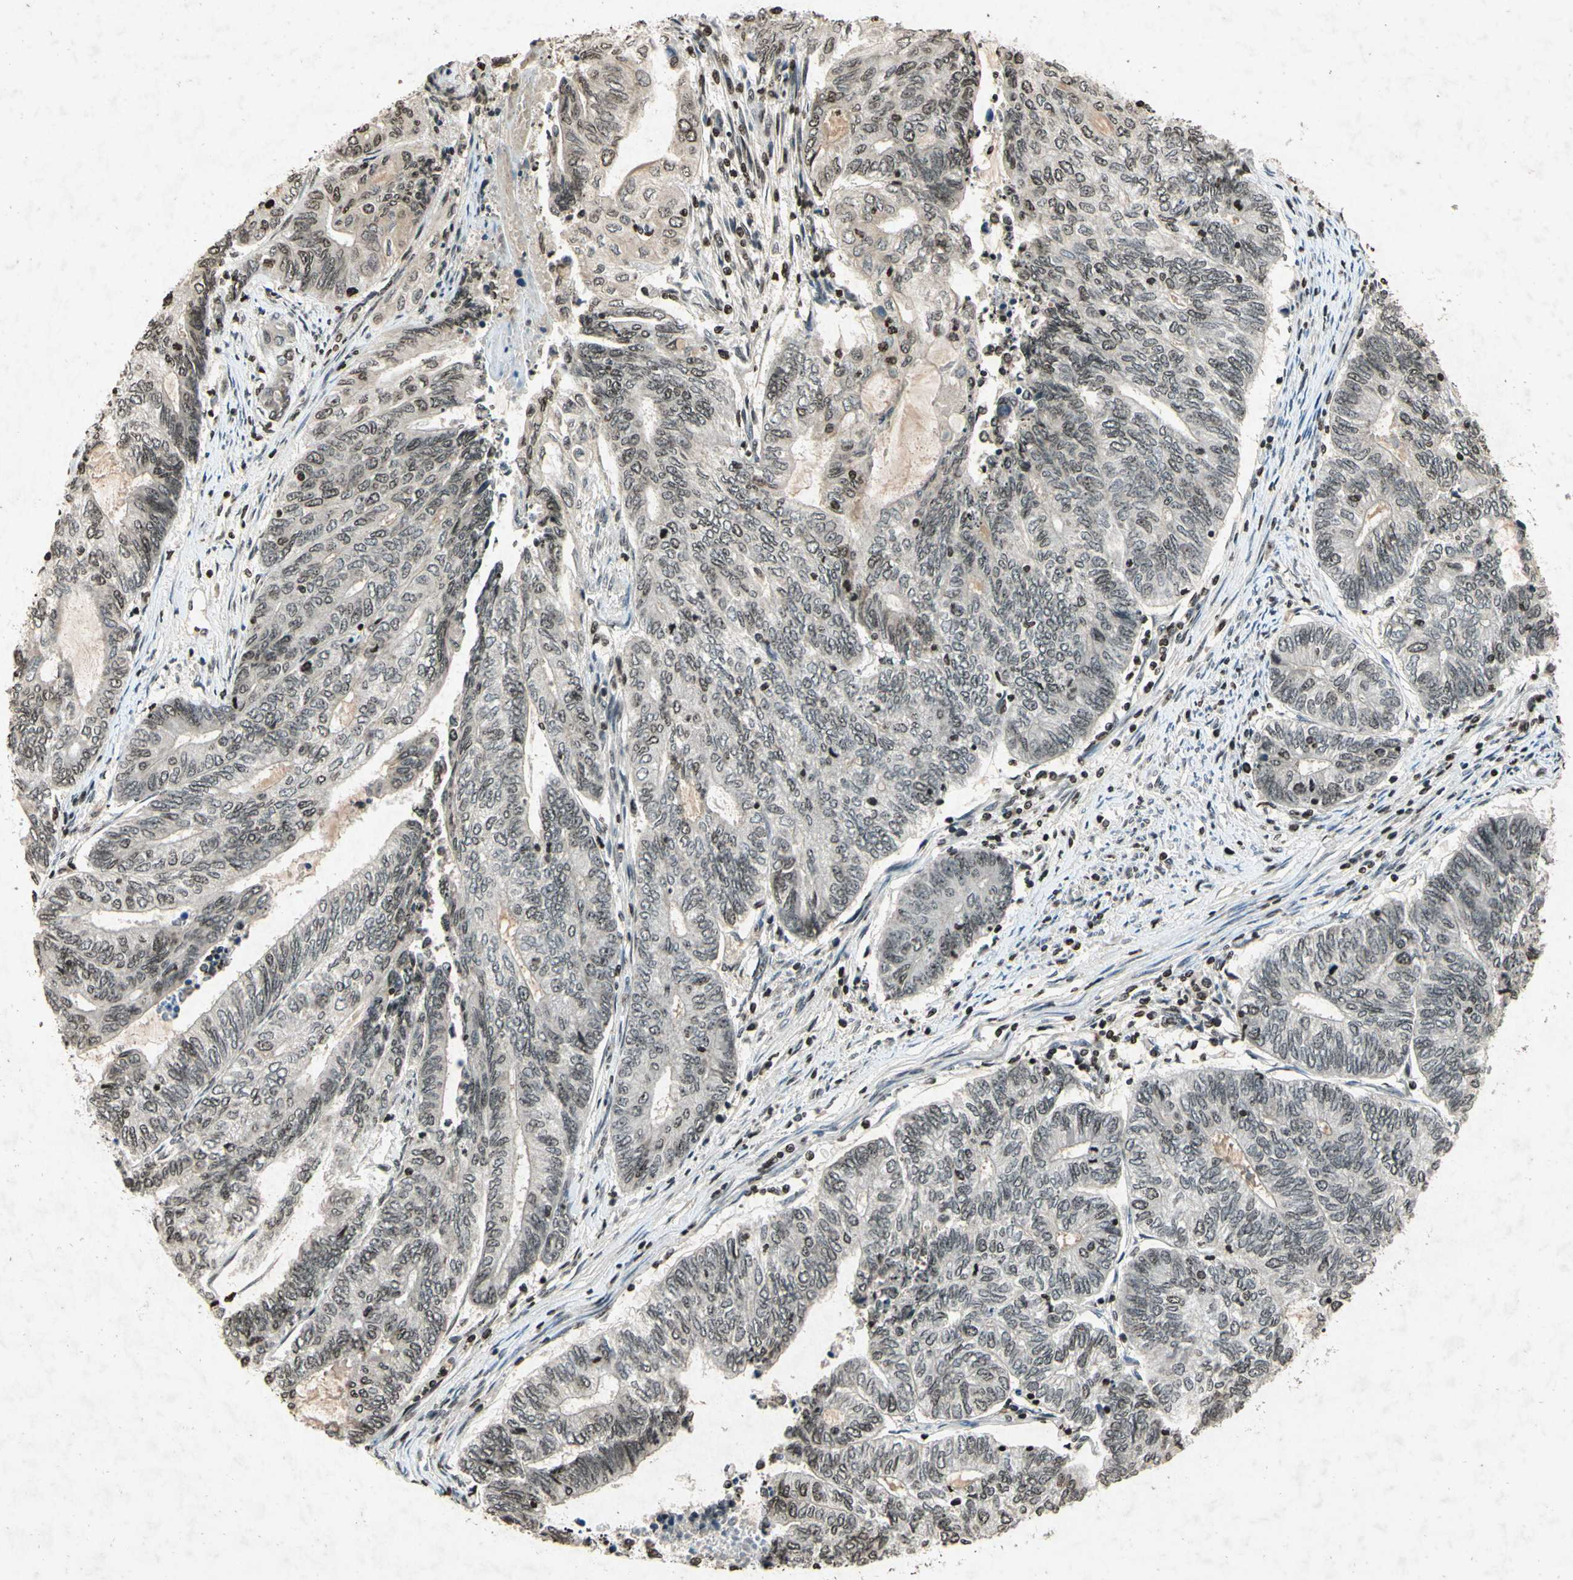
{"staining": {"intensity": "negative", "quantity": "none", "location": "none"}, "tissue": "endometrial cancer", "cell_type": "Tumor cells", "image_type": "cancer", "snomed": [{"axis": "morphology", "description": "Adenocarcinoma, NOS"}, {"axis": "topography", "description": "Uterus"}, {"axis": "topography", "description": "Endometrium"}], "caption": "Micrograph shows no significant protein staining in tumor cells of endometrial cancer (adenocarcinoma). The staining is performed using DAB (3,3'-diaminobenzidine) brown chromogen with nuclei counter-stained in using hematoxylin.", "gene": "HOXB3", "patient": {"sex": "female", "age": 70}}